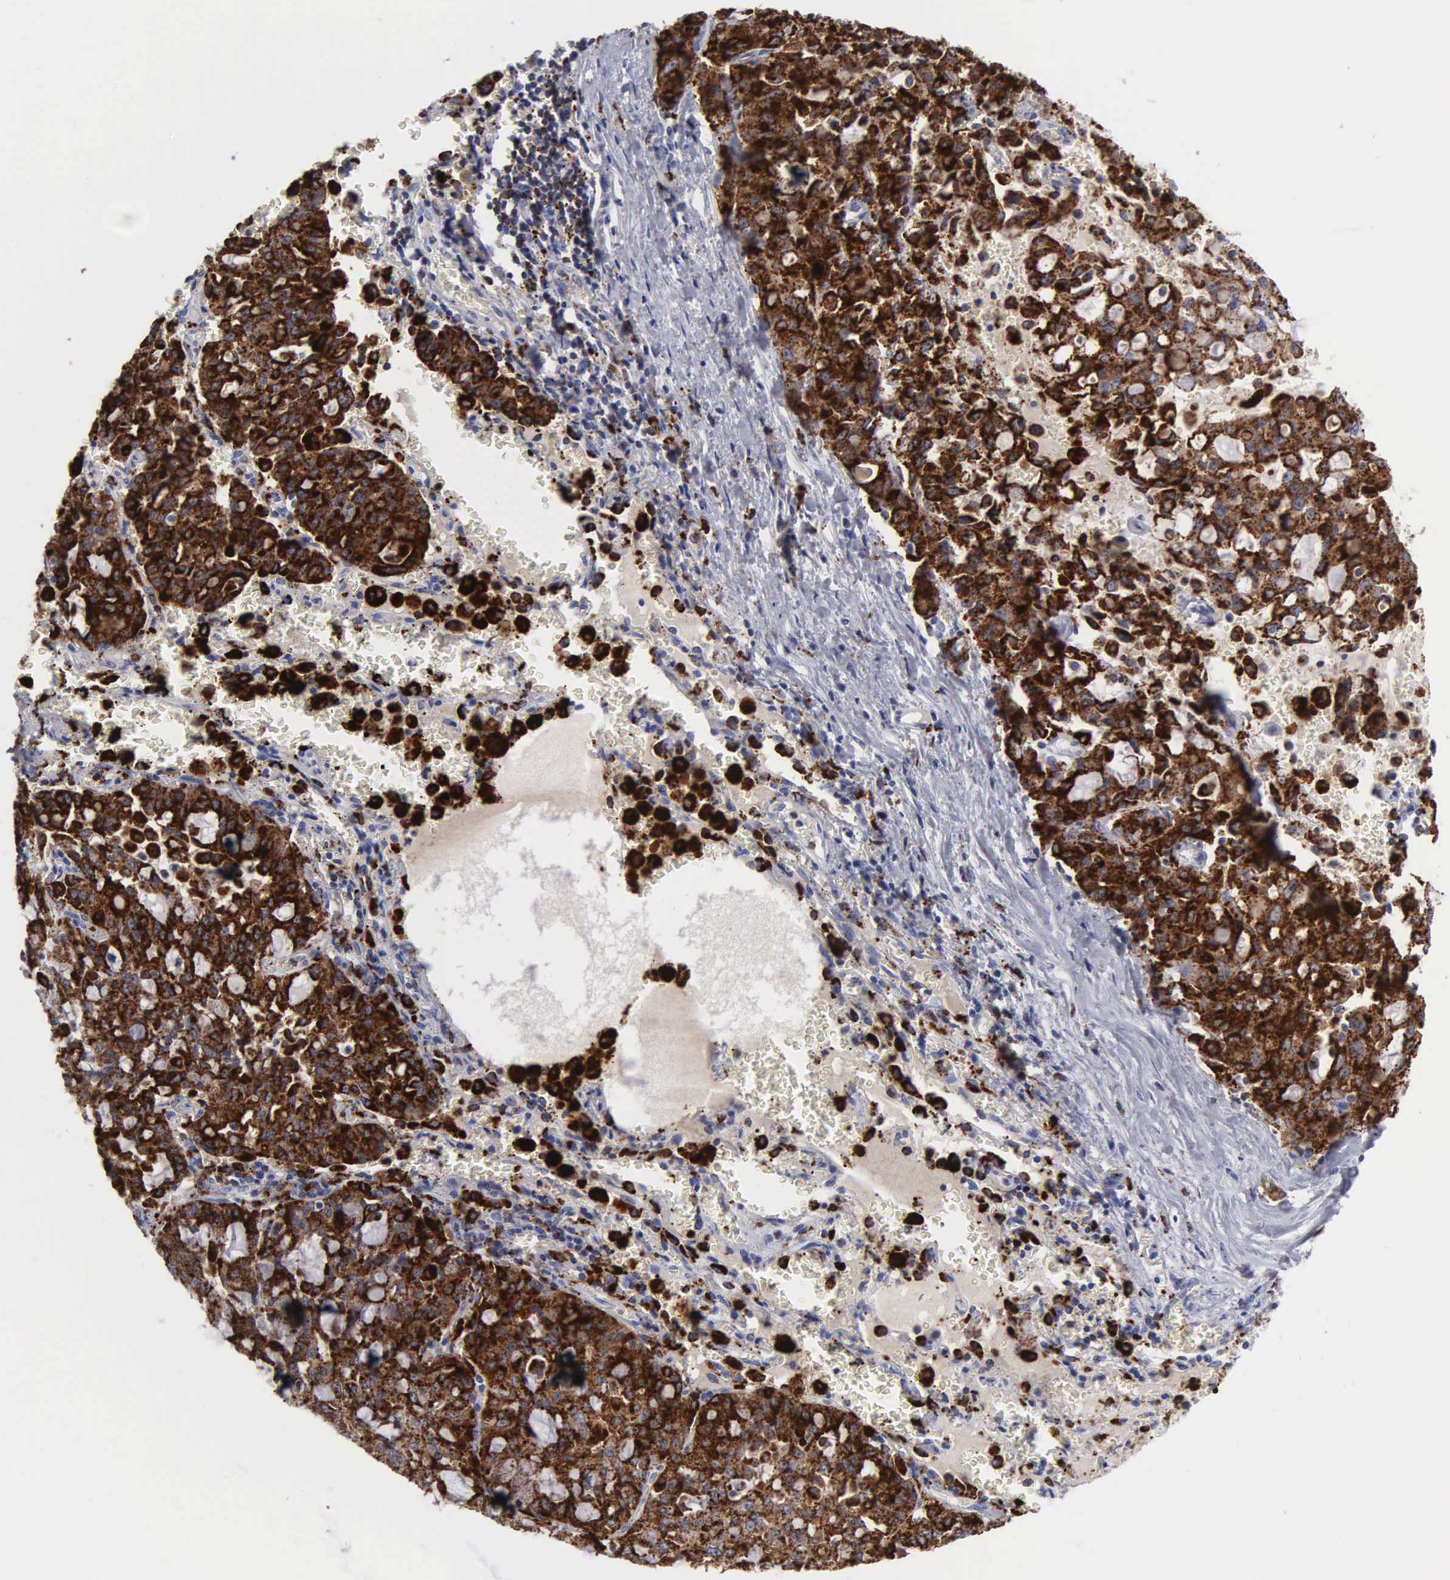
{"staining": {"intensity": "strong", "quantity": ">75%", "location": "cytoplasmic/membranous"}, "tissue": "lung cancer", "cell_type": "Tumor cells", "image_type": "cancer", "snomed": [{"axis": "morphology", "description": "Adenocarcinoma, NOS"}, {"axis": "topography", "description": "Lung"}], "caption": "Lung cancer (adenocarcinoma) tissue demonstrates strong cytoplasmic/membranous positivity in about >75% of tumor cells", "gene": "CTSH", "patient": {"sex": "female", "age": 44}}